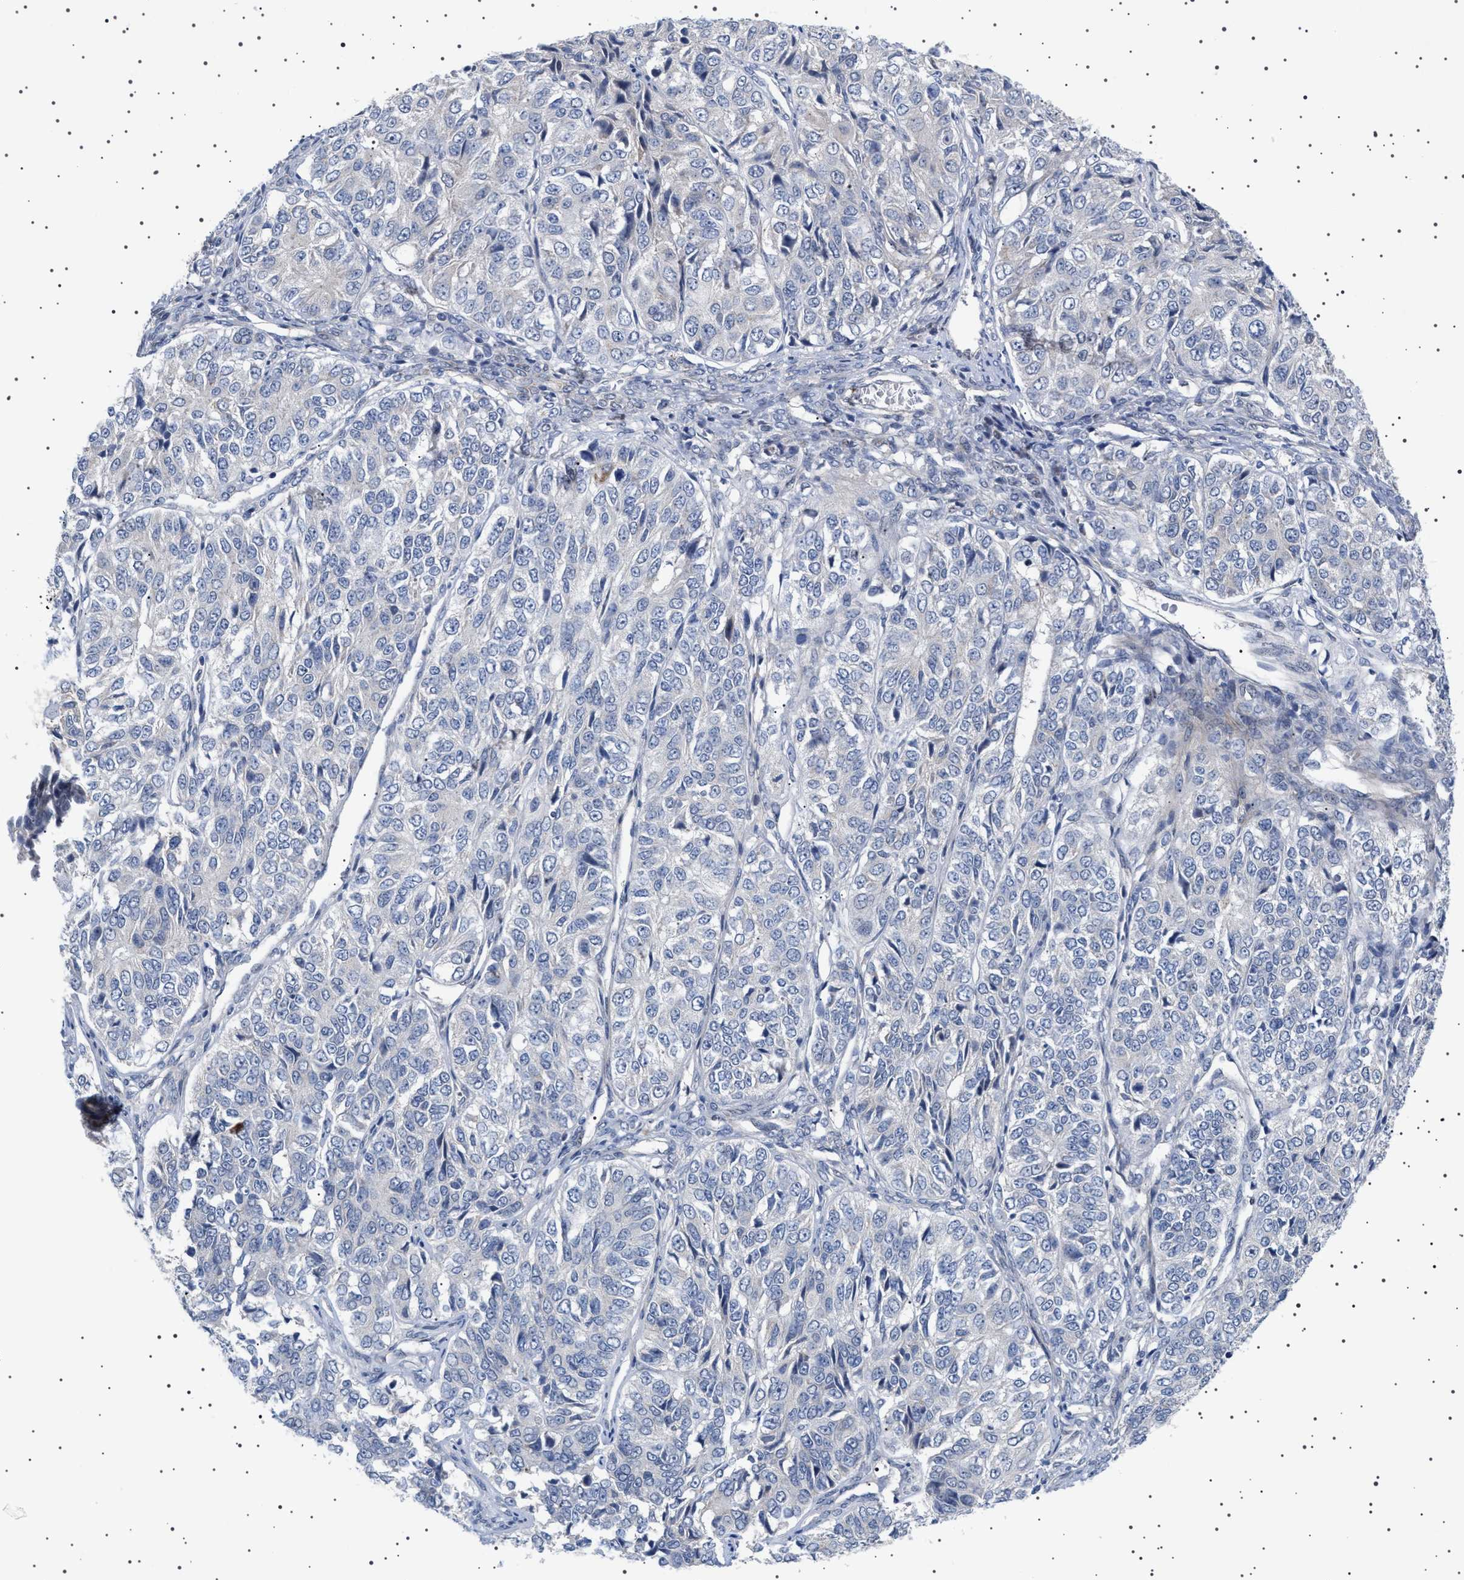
{"staining": {"intensity": "negative", "quantity": "none", "location": "none"}, "tissue": "ovarian cancer", "cell_type": "Tumor cells", "image_type": "cancer", "snomed": [{"axis": "morphology", "description": "Carcinoma, endometroid"}, {"axis": "topography", "description": "Ovary"}], "caption": "Tumor cells show no significant protein staining in ovarian cancer. Brightfield microscopy of IHC stained with DAB (3,3'-diaminobenzidine) (brown) and hematoxylin (blue), captured at high magnification.", "gene": "HTR1A", "patient": {"sex": "female", "age": 51}}